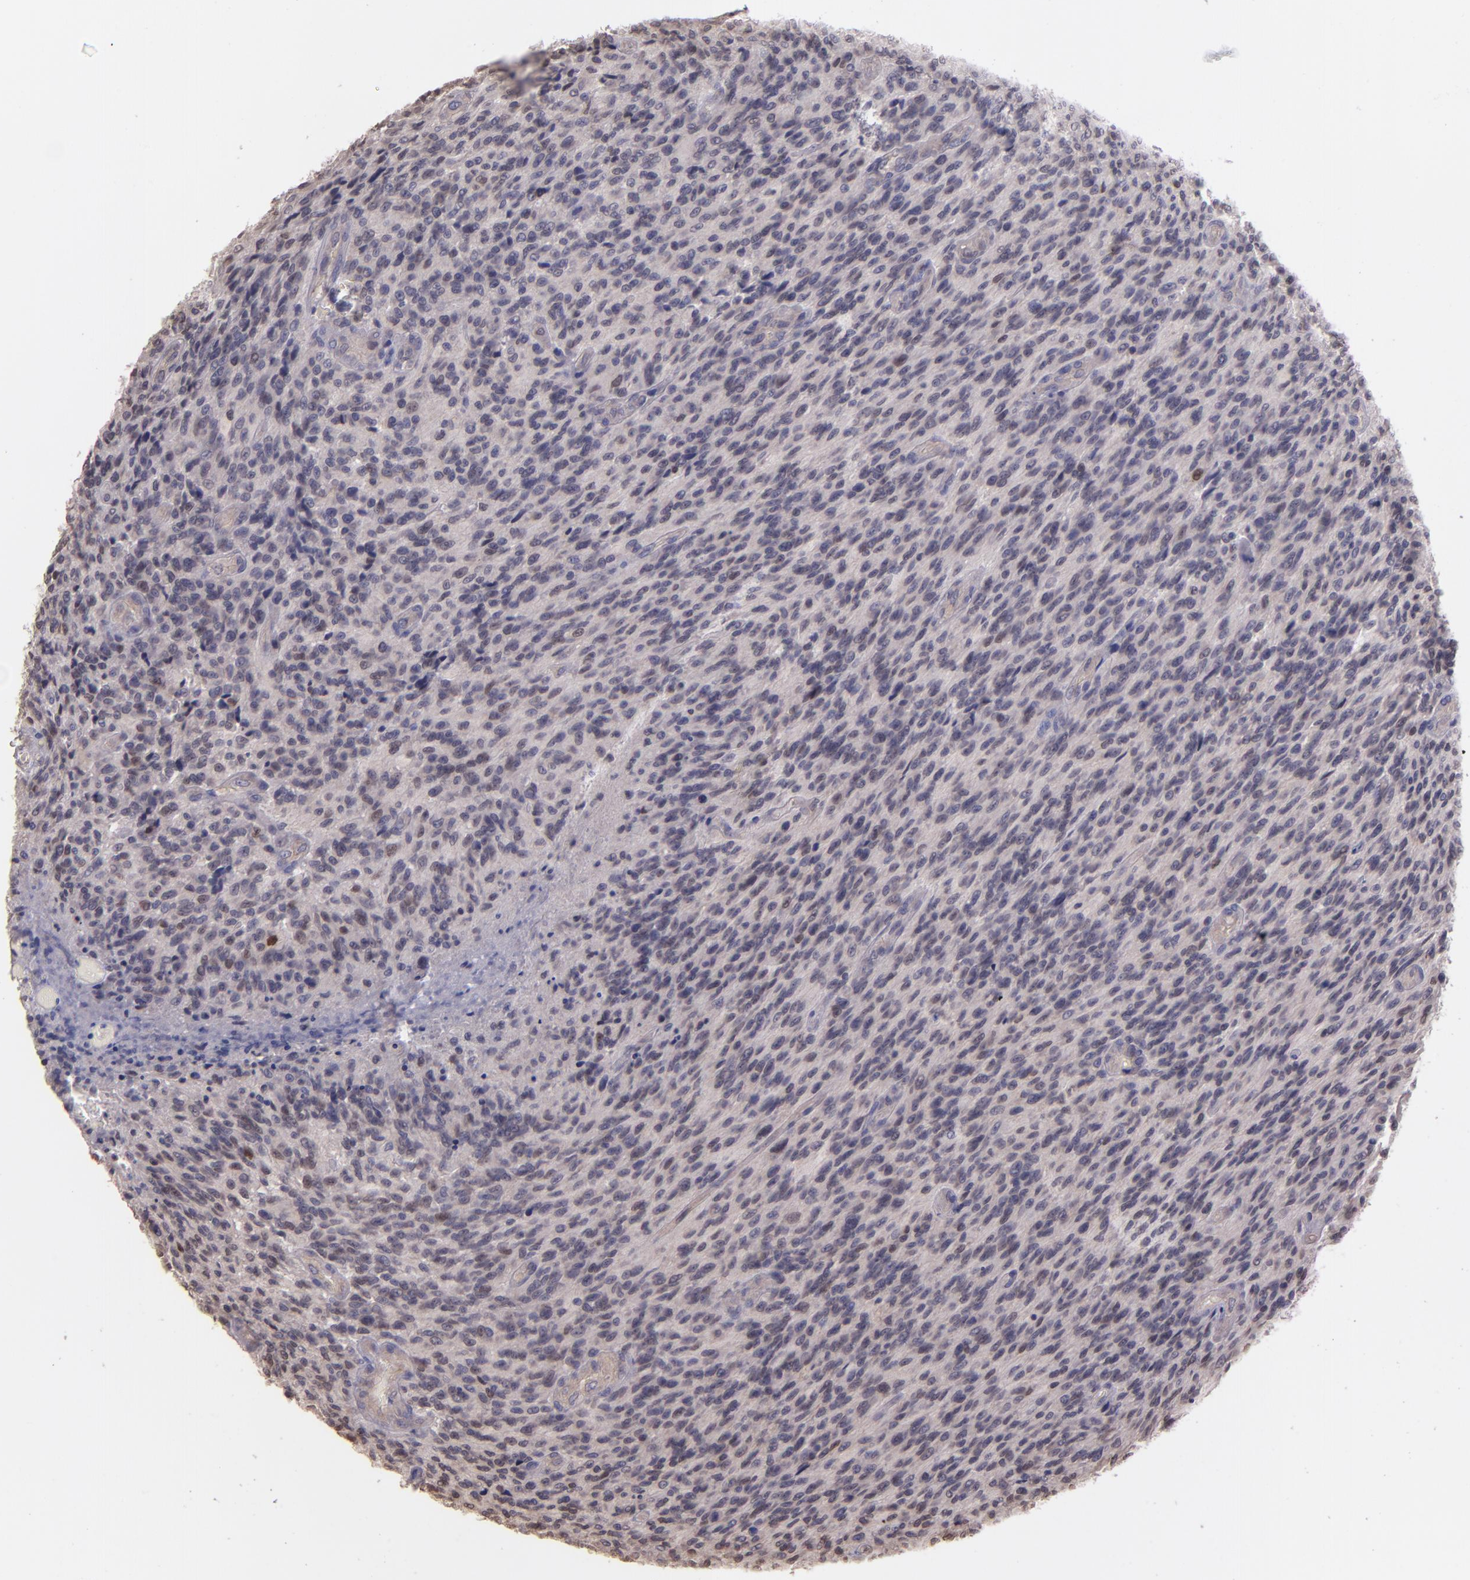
{"staining": {"intensity": "weak", "quantity": "<25%", "location": "nuclear"}, "tissue": "glioma", "cell_type": "Tumor cells", "image_type": "cancer", "snomed": [{"axis": "morphology", "description": "Normal tissue, NOS"}, {"axis": "morphology", "description": "Glioma, malignant, High grade"}, {"axis": "topography", "description": "Cerebral cortex"}], "caption": "Tumor cells are negative for protein expression in human malignant glioma (high-grade).", "gene": "NUP62CL", "patient": {"sex": "male", "age": 56}}